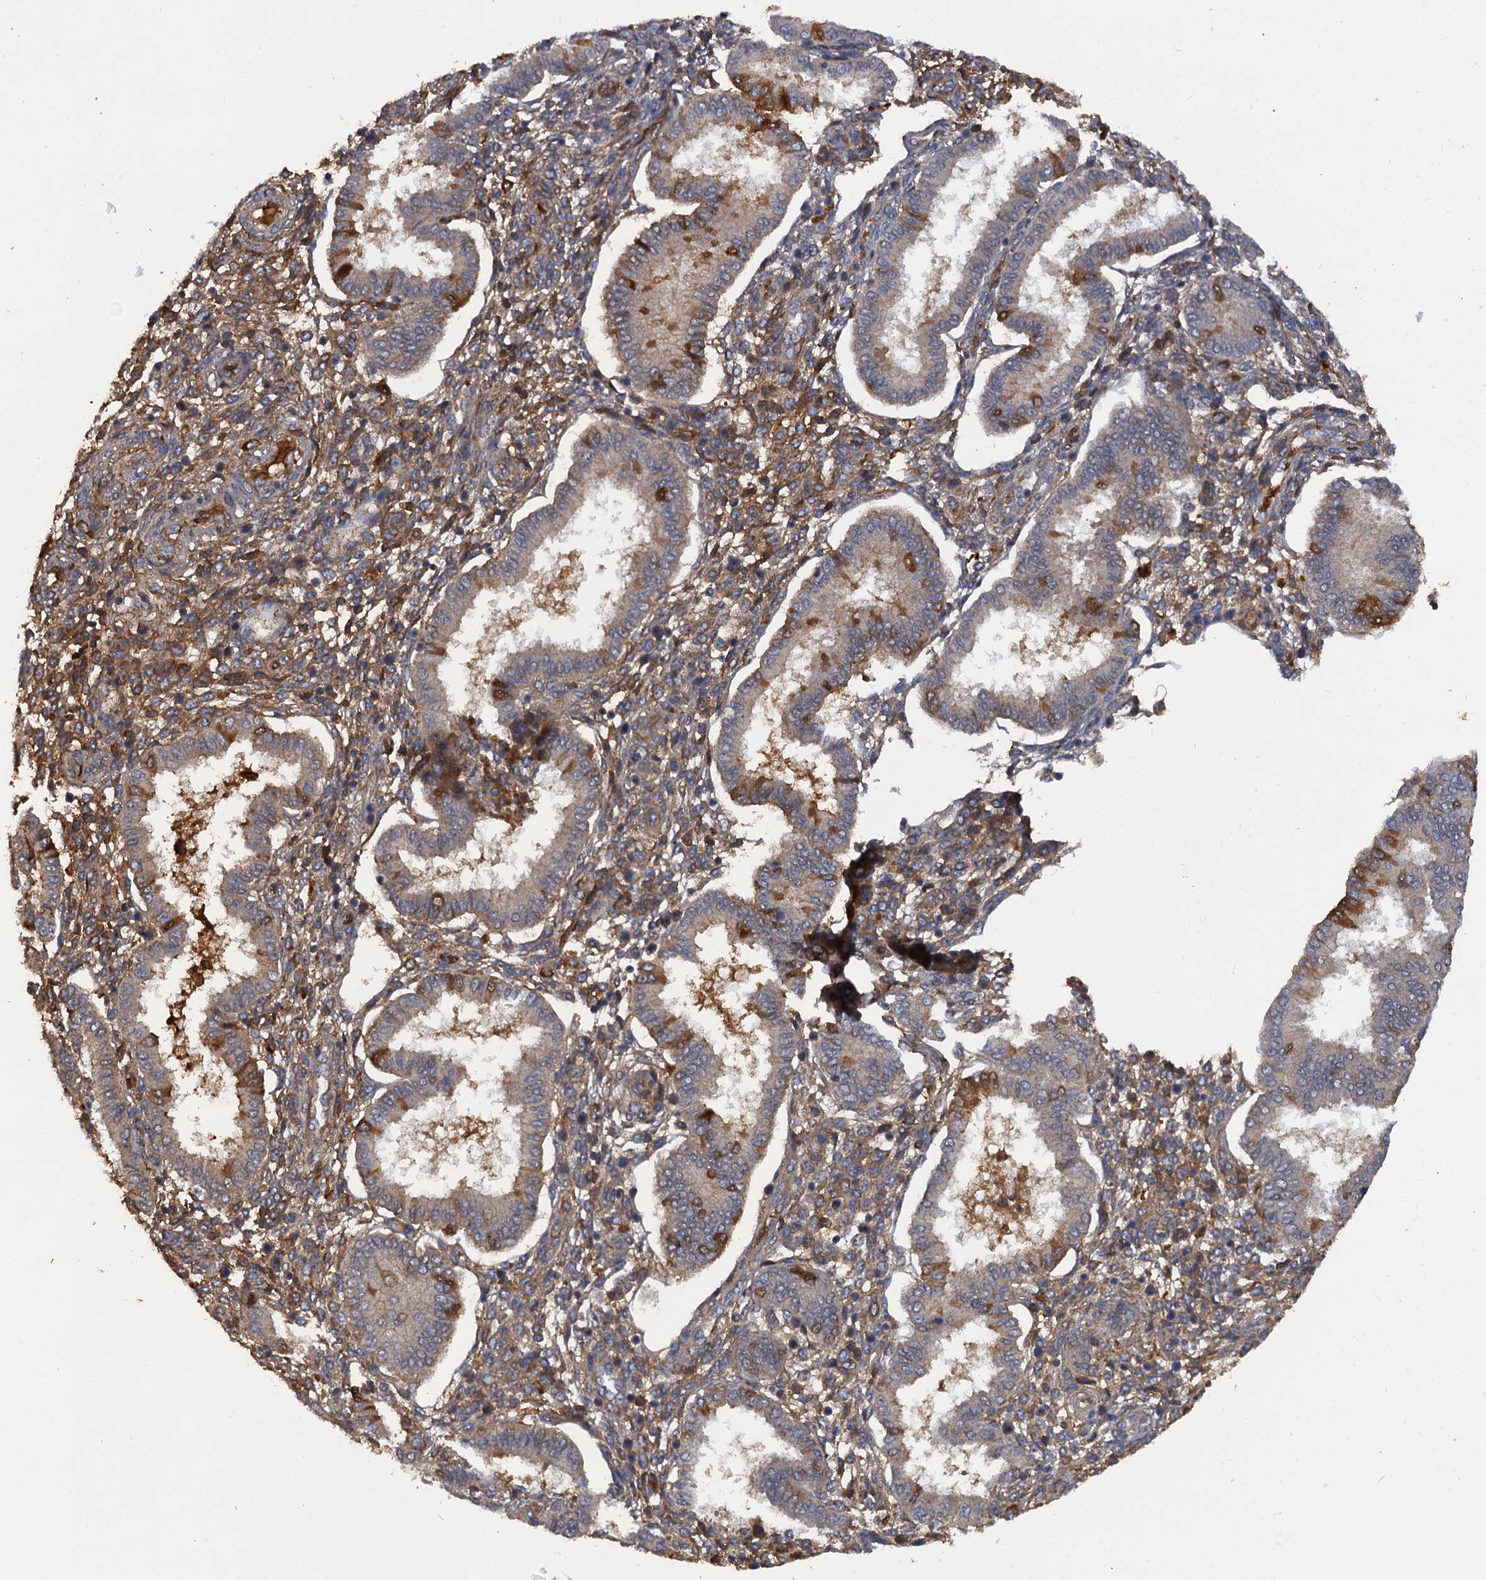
{"staining": {"intensity": "moderate", "quantity": "25%-75%", "location": "cytoplasmic/membranous"}, "tissue": "endometrium", "cell_type": "Cells in endometrial stroma", "image_type": "normal", "snomed": [{"axis": "morphology", "description": "Normal tissue, NOS"}, {"axis": "topography", "description": "Endometrium"}], "caption": "Immunohistochemical staining of unremarkable endometrium reveals moderate cytoplasmic/membranous protein positivity in approximately 25%-75% of cells in endometrial stroma.", "gene": "HAPLN3", "patient": {"sex": "female", "age": 24}}